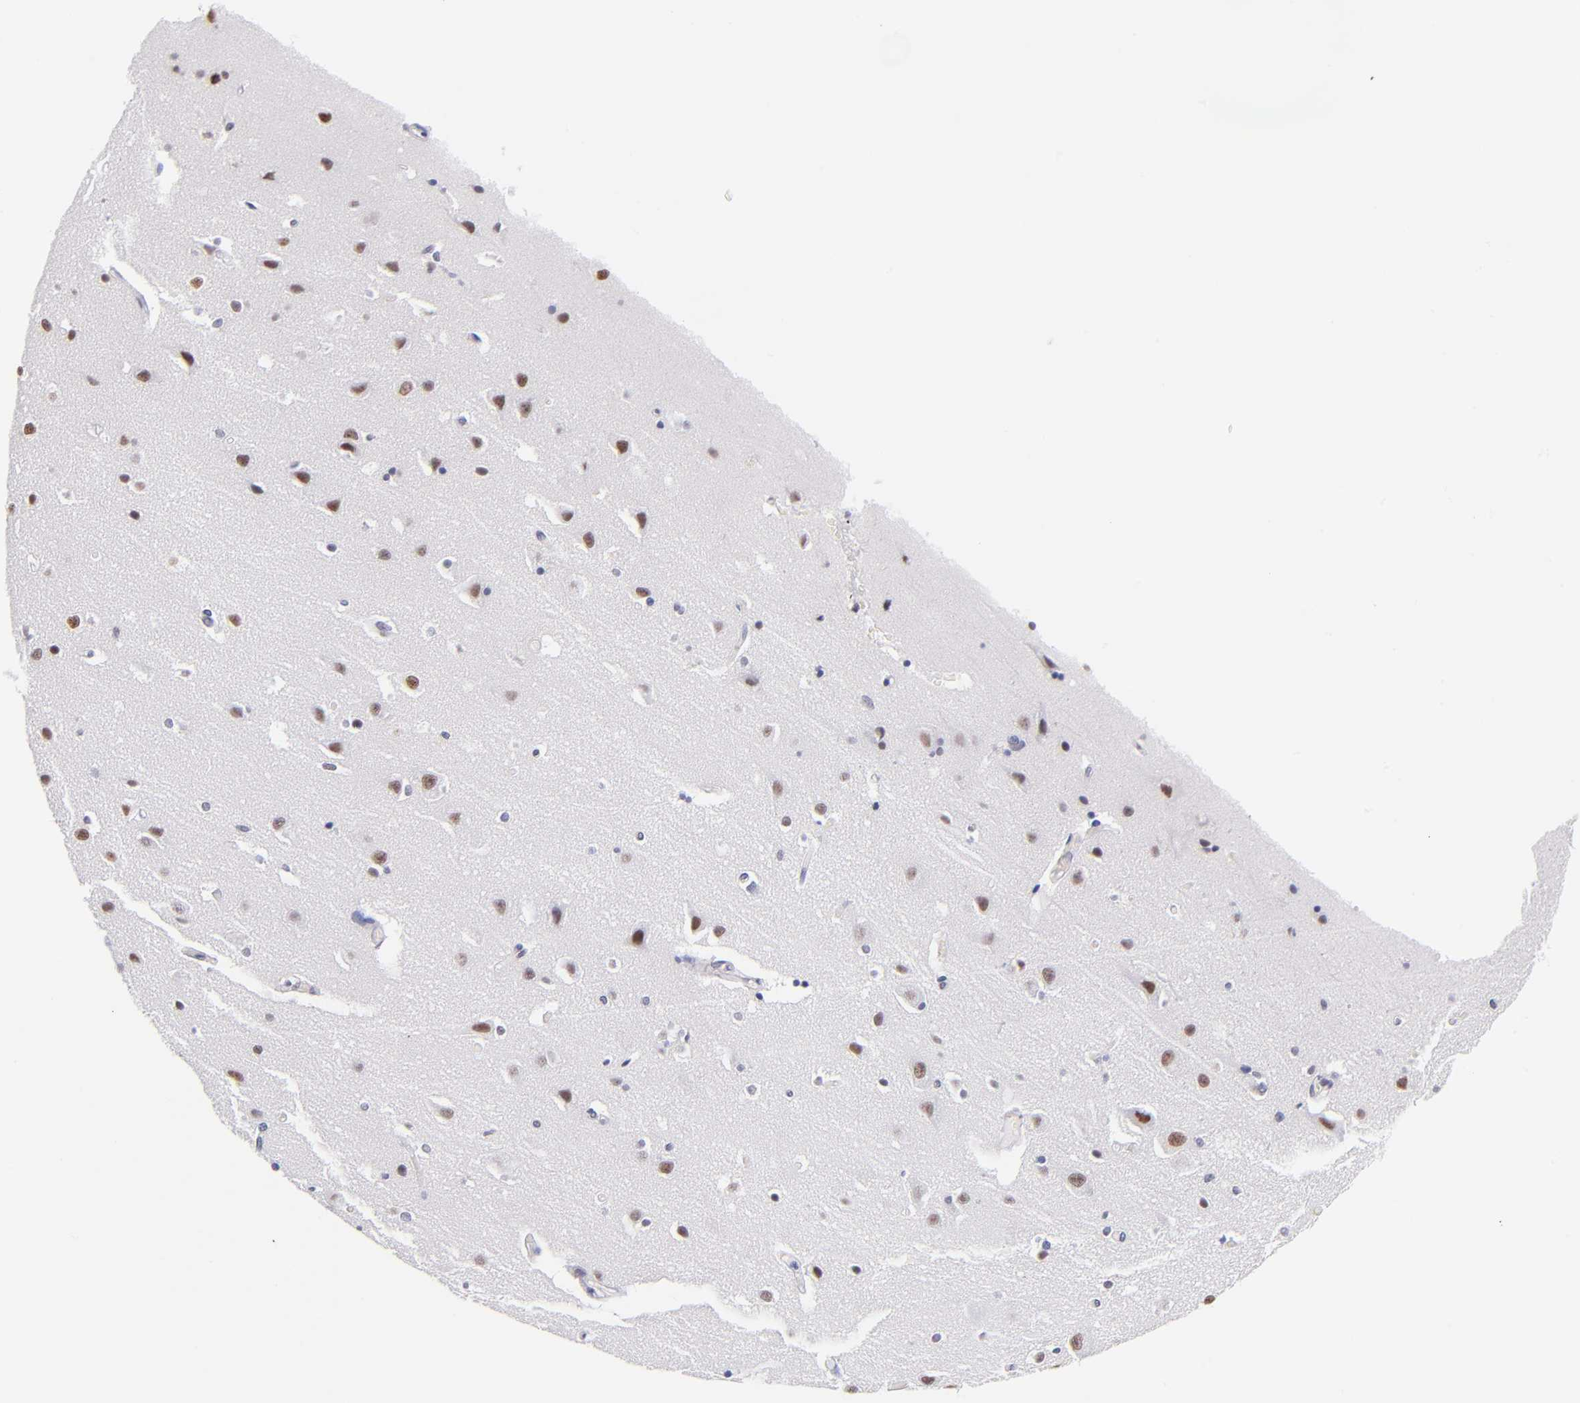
{"staining": {"intensity": "moderate", "quantity": "<25%", "location": "nuclear"}, "tissue": "caudate", "cell_type": "Glial cells", "image_type": "normal", "snomed": [{"axis": "morphology", "description": "Normal tissue, NOS"}, {"axis": "topography", "description": "Lateral ventricle wall"}], "caption": "DAB immunohistochemical staining of benign caudate shows moderate nuclear protein positivity in approximately <25% of glial cells. Nuclei are stained in blue.", "gene": "SNRPB", "patient": {"sex": "female", "age": 54}}